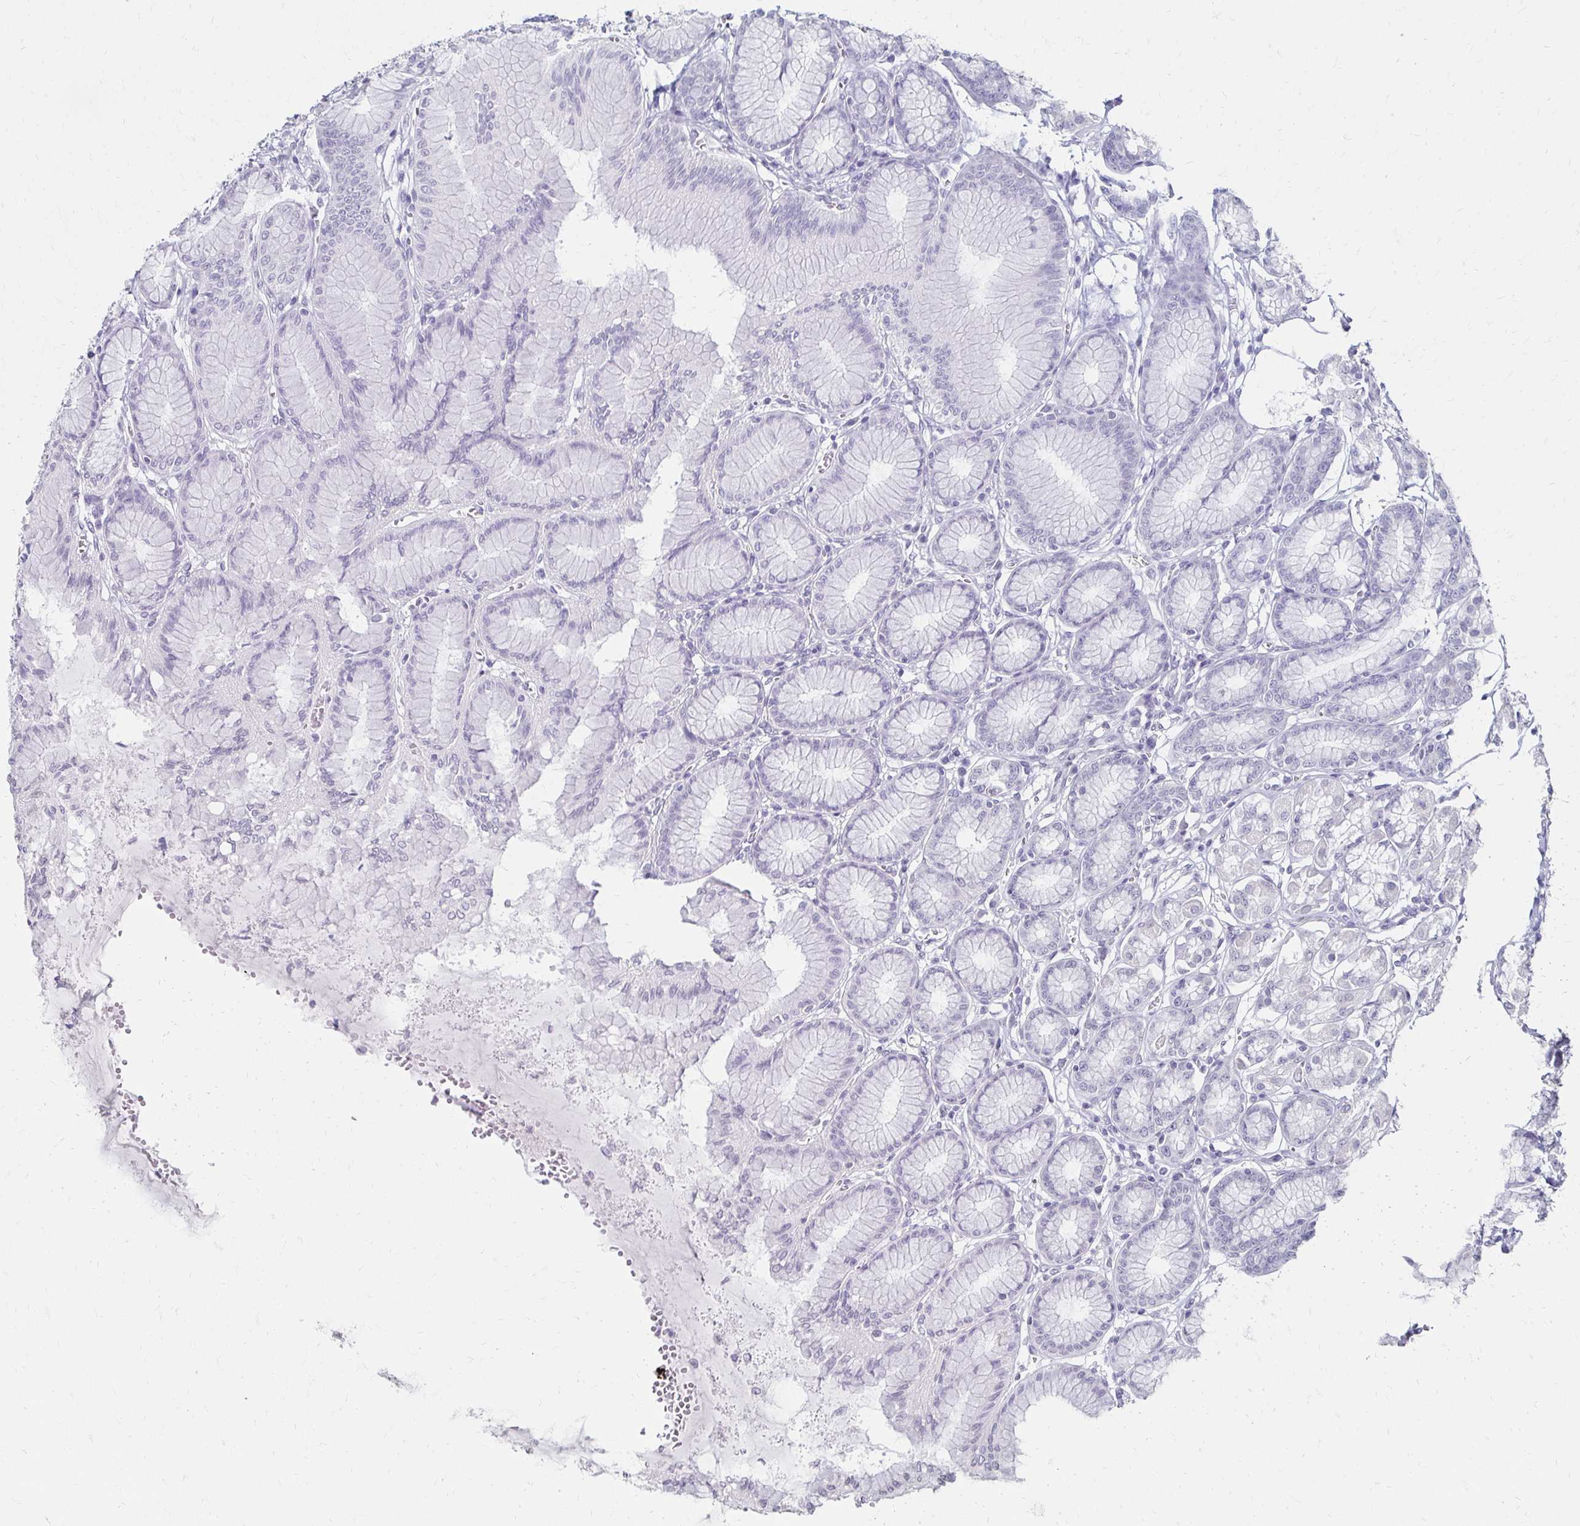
{"staining": {"intensity": "negative", "quantity": "none", "location": "none"}, "tissue": "stomach", "cell_type": "Glandular cells", "image_type": "normal", "snomed": [{"axis": "morphology", "description": "Normal tissue, NOS"}, {"axis": "topography", "description": "Stomach"}, {"axis": "topography", "description": "Stomach, lower"}], "caption": "Immunohistochemistry (IHC) image of benign stomach stained for a protein (brown), which shows no expression in glandular cells.", "gene": "TOMM34", "patient": {"sex": "male", "age": 76}}